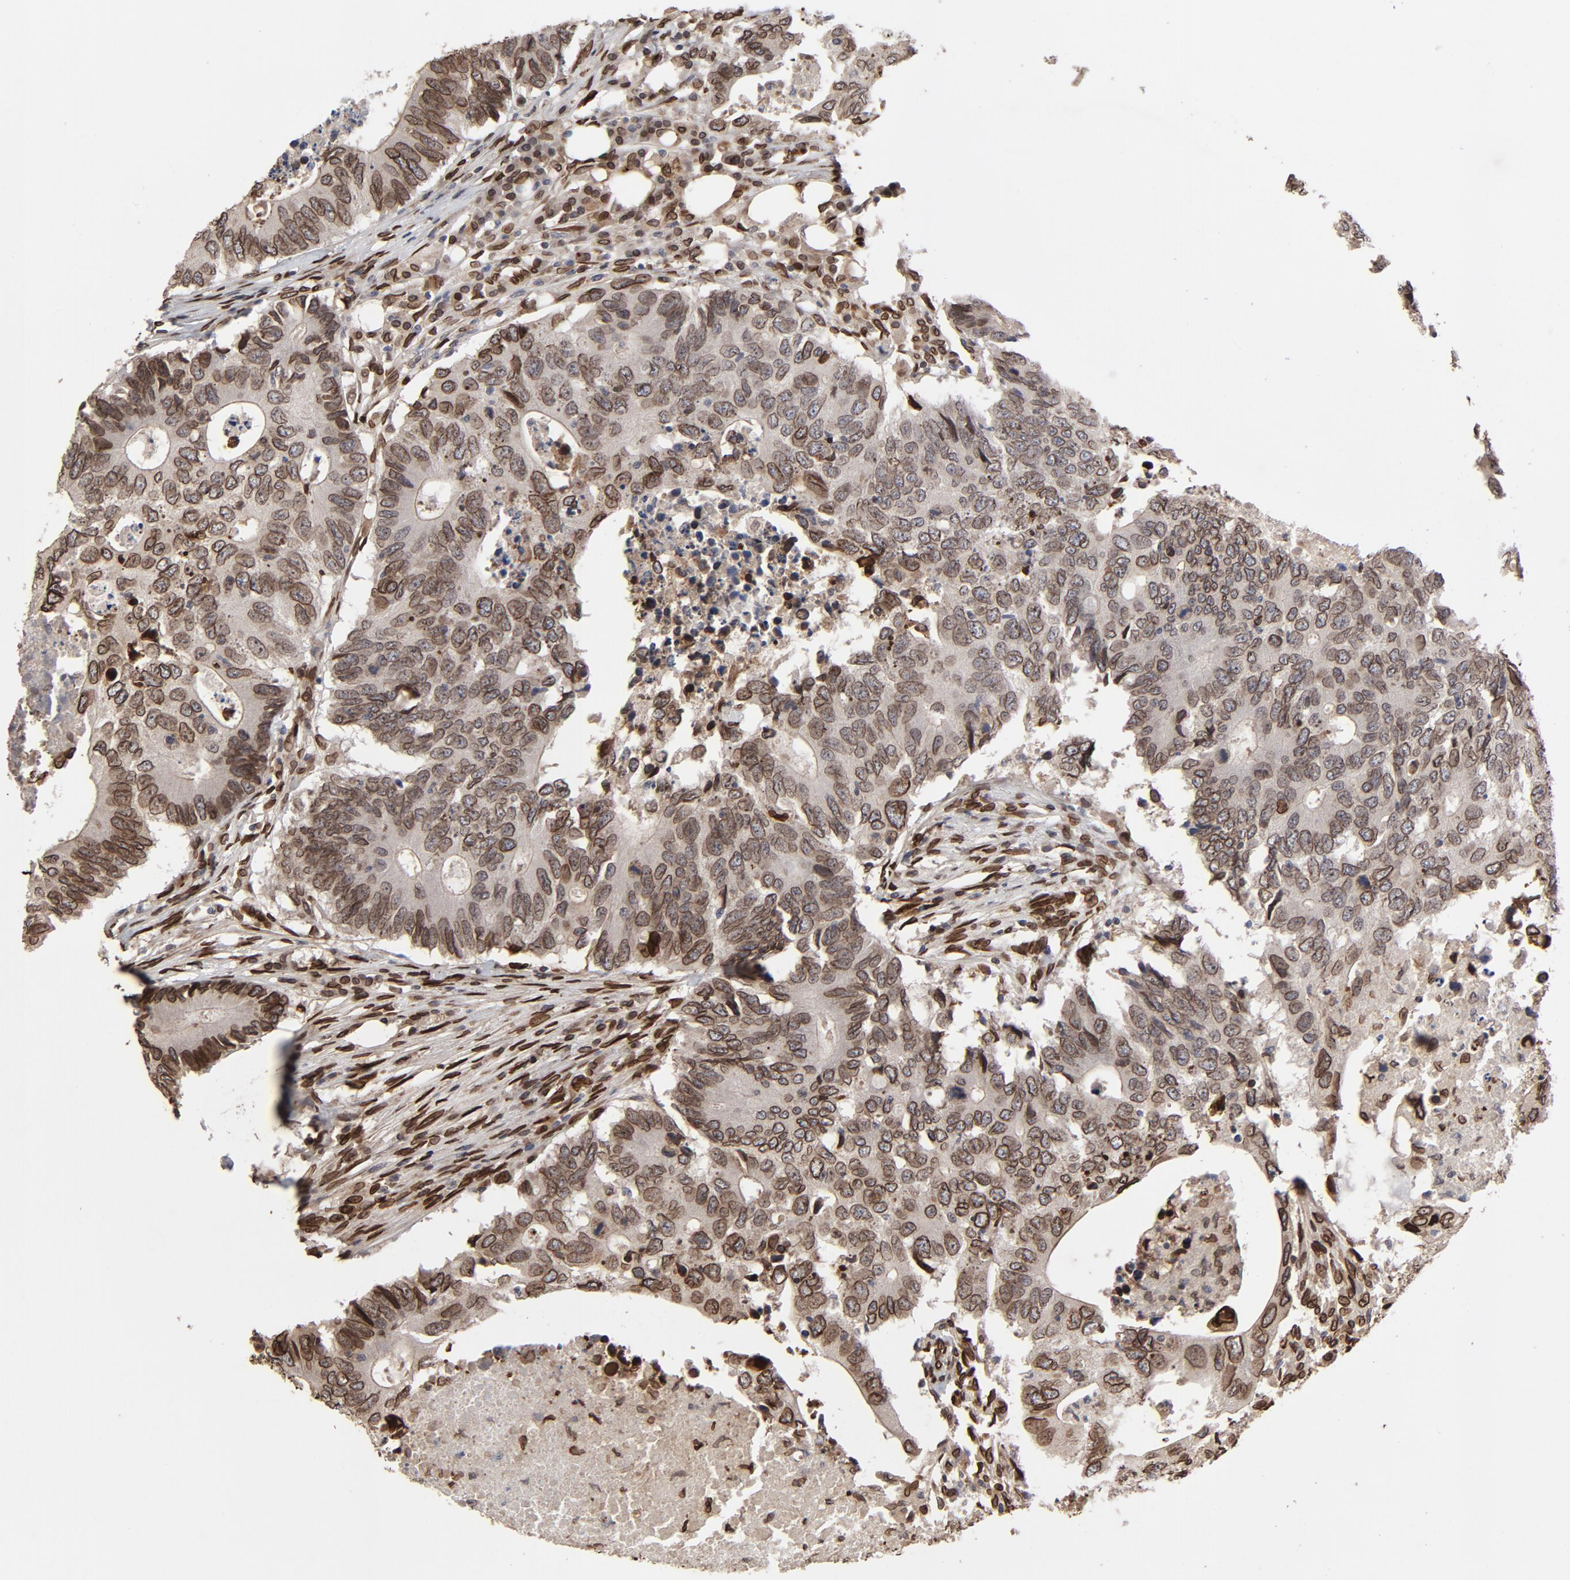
{"staining": {"intensity": "moderate", "quantity": ">75%", "location": "cytoplasmic/membranous,nuclear"}, "tissue": "colorectal cancer", "cell_type": "Tumor cells", "image_type": "cancer", "snomed": [{"axis": "morphology", "description": "Adenocarcinoma, NOS"}, {"axis": "topography", "description": "Colon"}], "caption": "Immunohistochemical staining of human colorectal cancer (adenocarcinoma) displays moderate cytoplasmic/membranous and nuclear protein staining in approximately >75% of tumor cells.", "gene": "LMNA", "patient": {"sex": "male", "age": 71}}